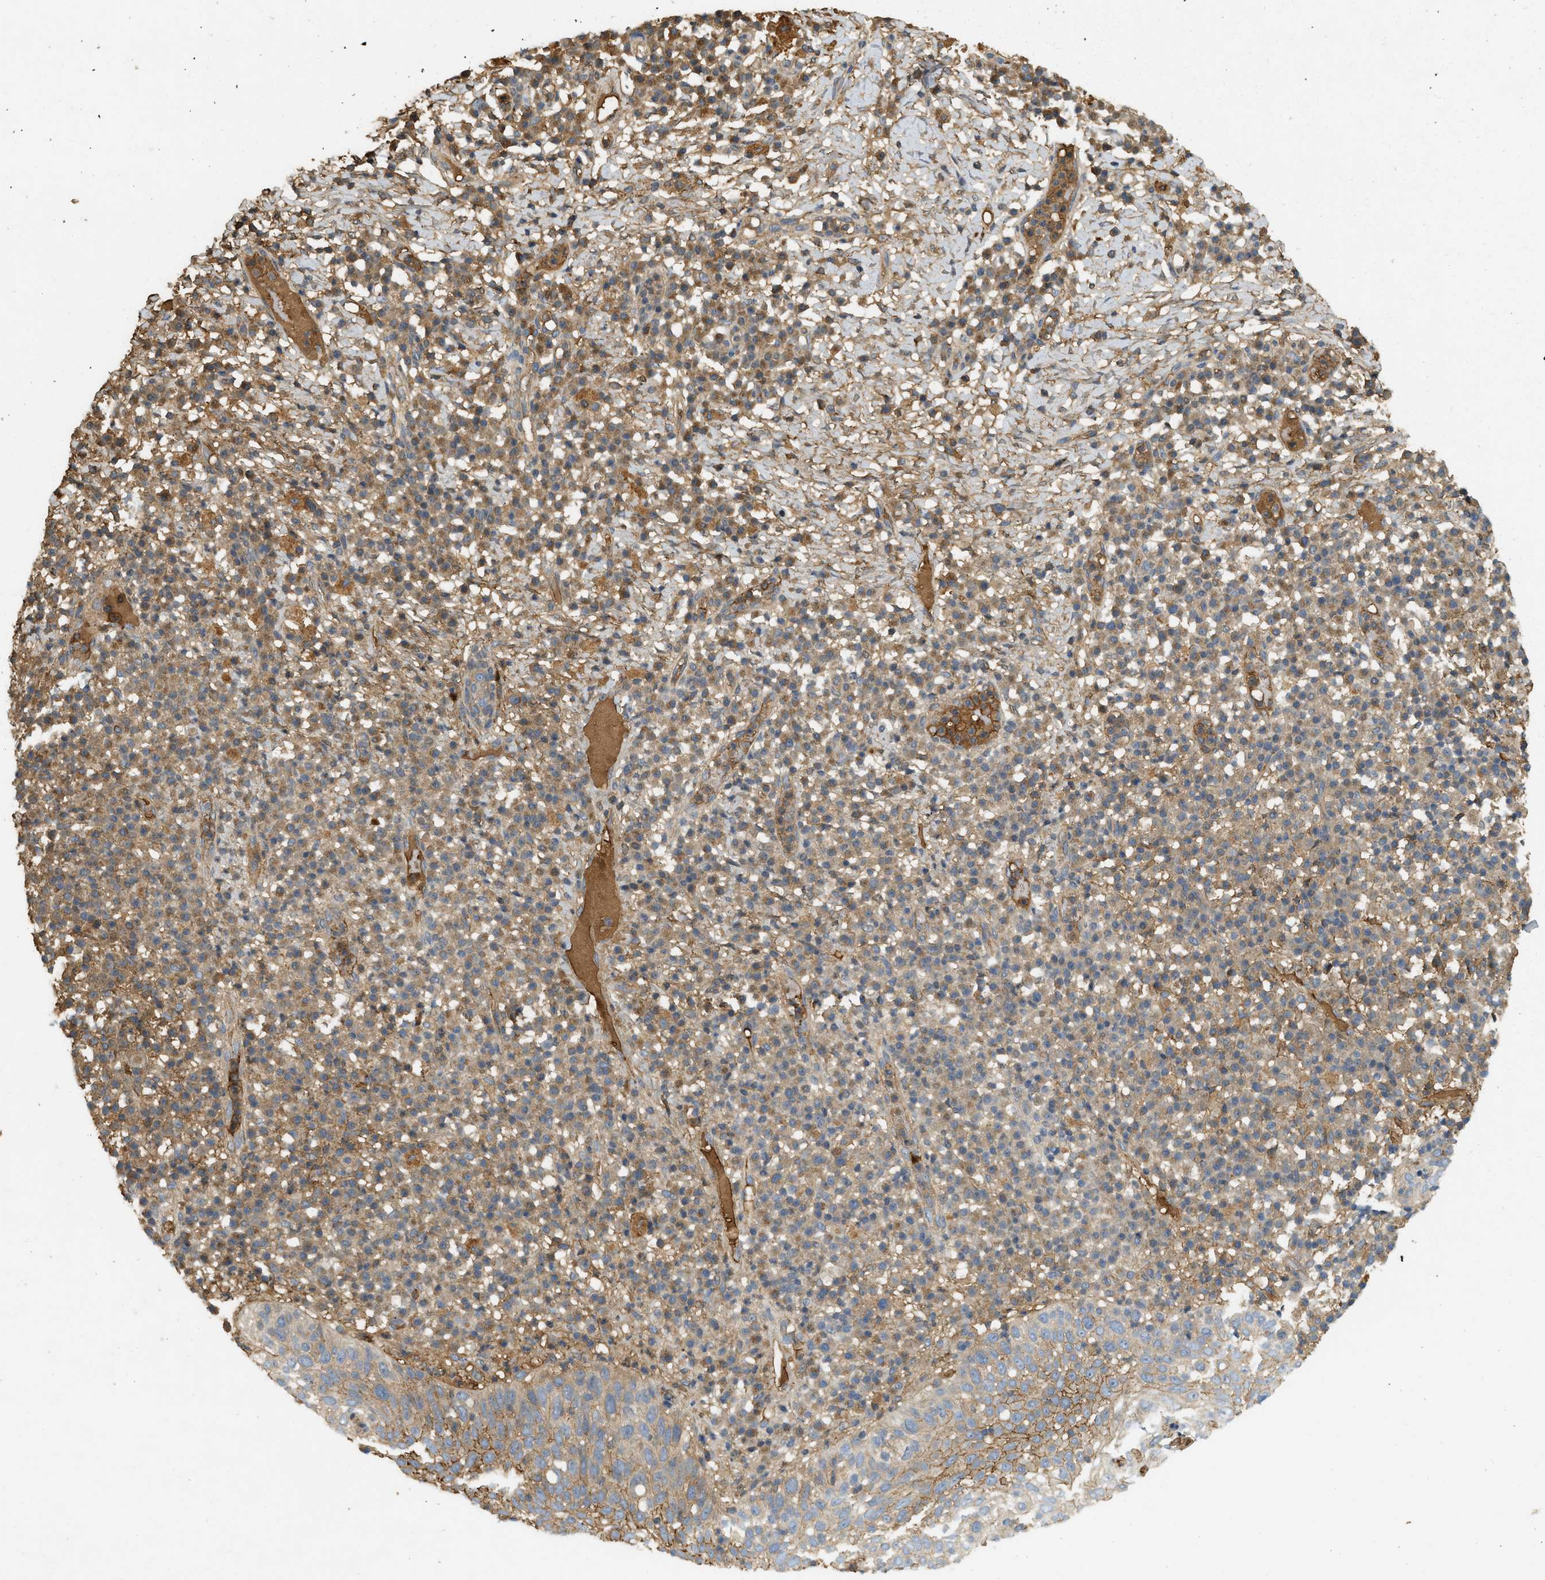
{"staining": {"intensity": "moderate", "quantity": ">75%", "location": "cytoplasmic/membranous"}, "tissue": "skin cancer", "cell_type": "Tumor cells", "image_type": "cancer", "snomed": [{"axis": "morphology", "description": "Squamous cell carcinoma in situ, NOS"}, {"axis": "morphology", "description": "Squamous cell carcinoma, NOS"}, {"axis": "topography", "description": "Skin"}], "caption": "An image of skin cancer stained for a protein shows moderate cytoplasmic/membranous brown staining in tumor cells. The staining is performed using DAB brown chromogen to label protein expression. The nuclei are counter-stained blue using hematoxylin.", "gene": "F8", "patient": {"sex": "male", "age": 93}}